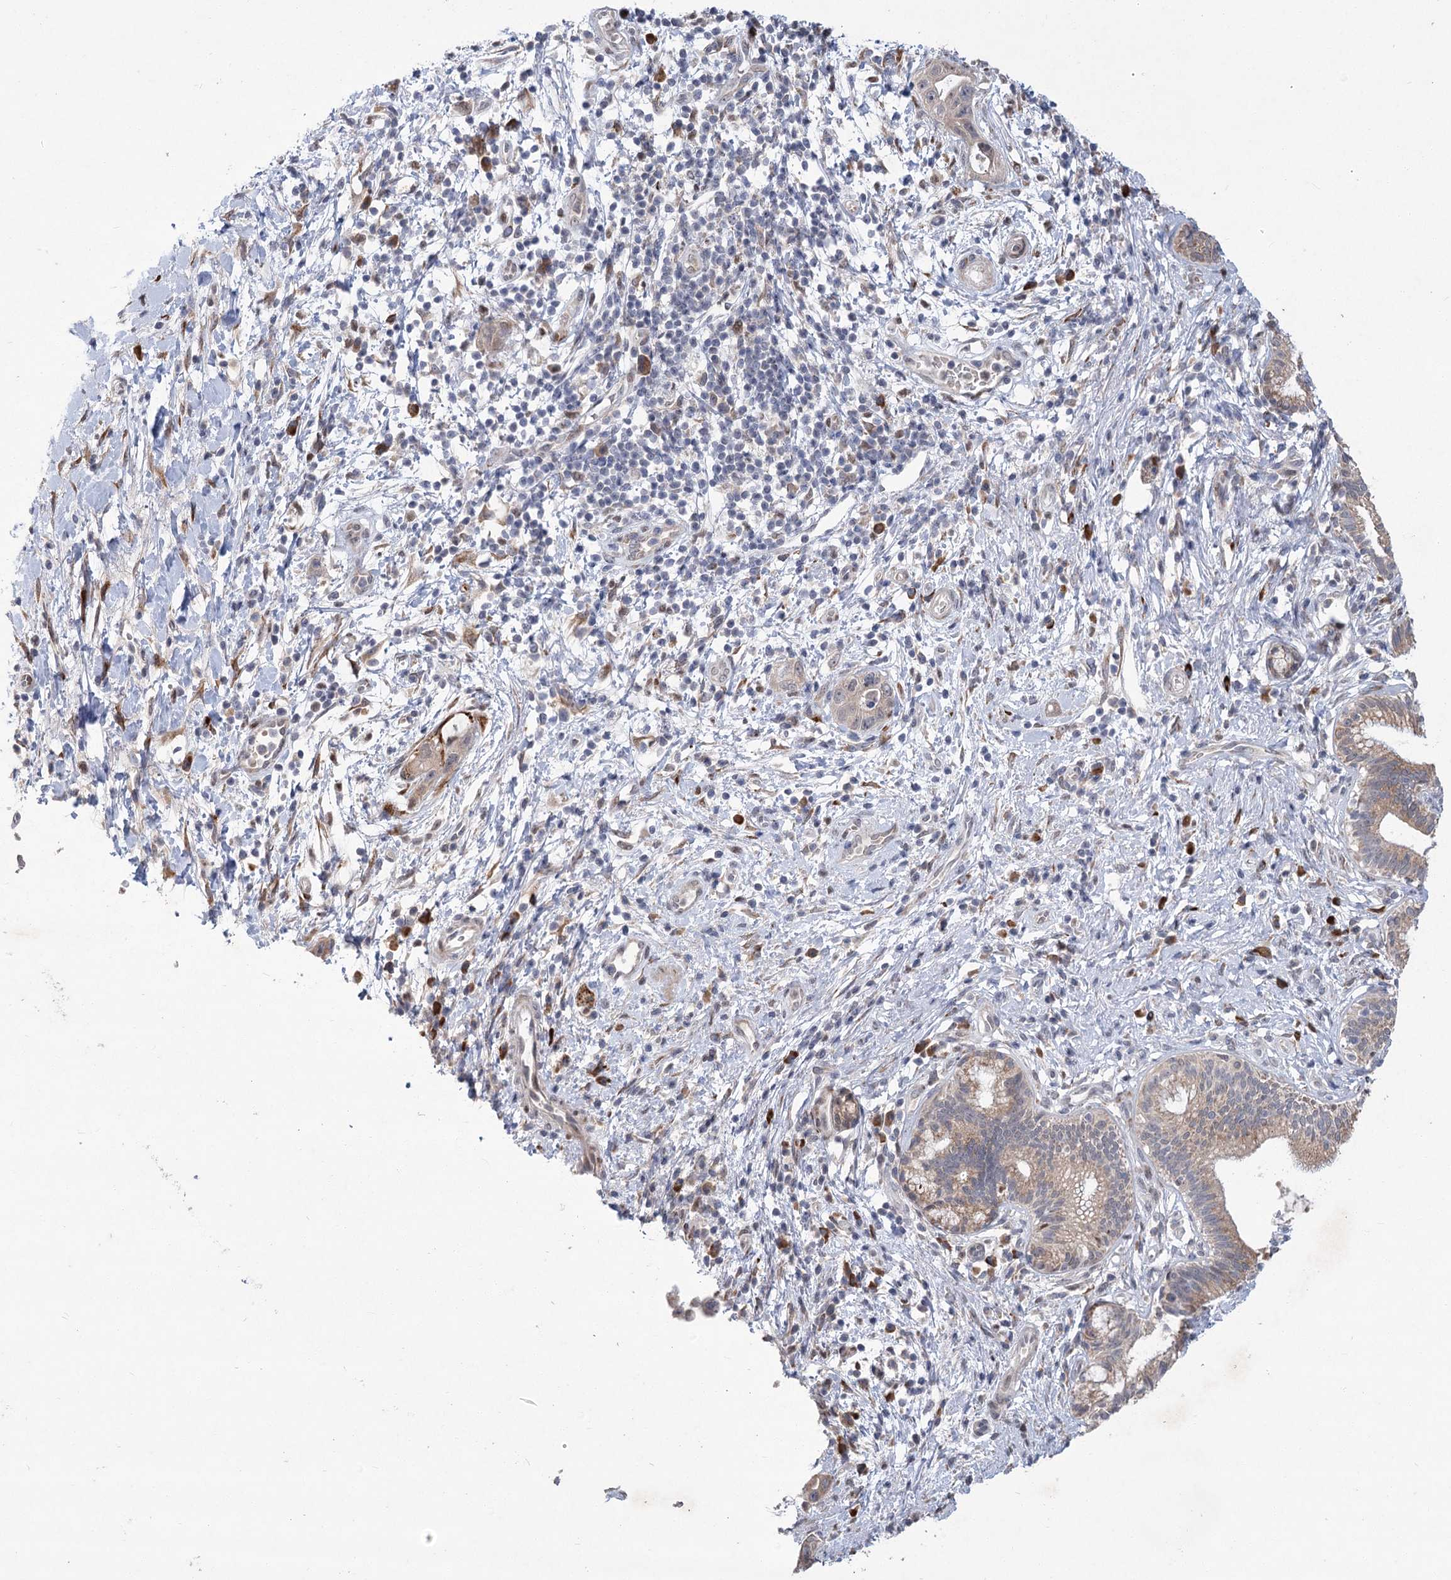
{"staining": {"intensity": "moderate", "quantity": ">75%", "location": "cytoplasmic/membranous"}, "tissue": "pancreatic cancer", "cell_type": "Tumor cells", "image_type": "cancer", "snomed": [{"axis": "morphology", "description": "Adenocarcinoma, NOS"}, {"axis": "topography", "description": "Pancreas"}], "caption": "Pancreatic cancer stained for a protein (brown) exhibits moderate cytoplasmic/membranous positive expression in about >75% of tumor cells.", "gene": "GCNT4", "patient": {"sex": "female", "age": 73}}